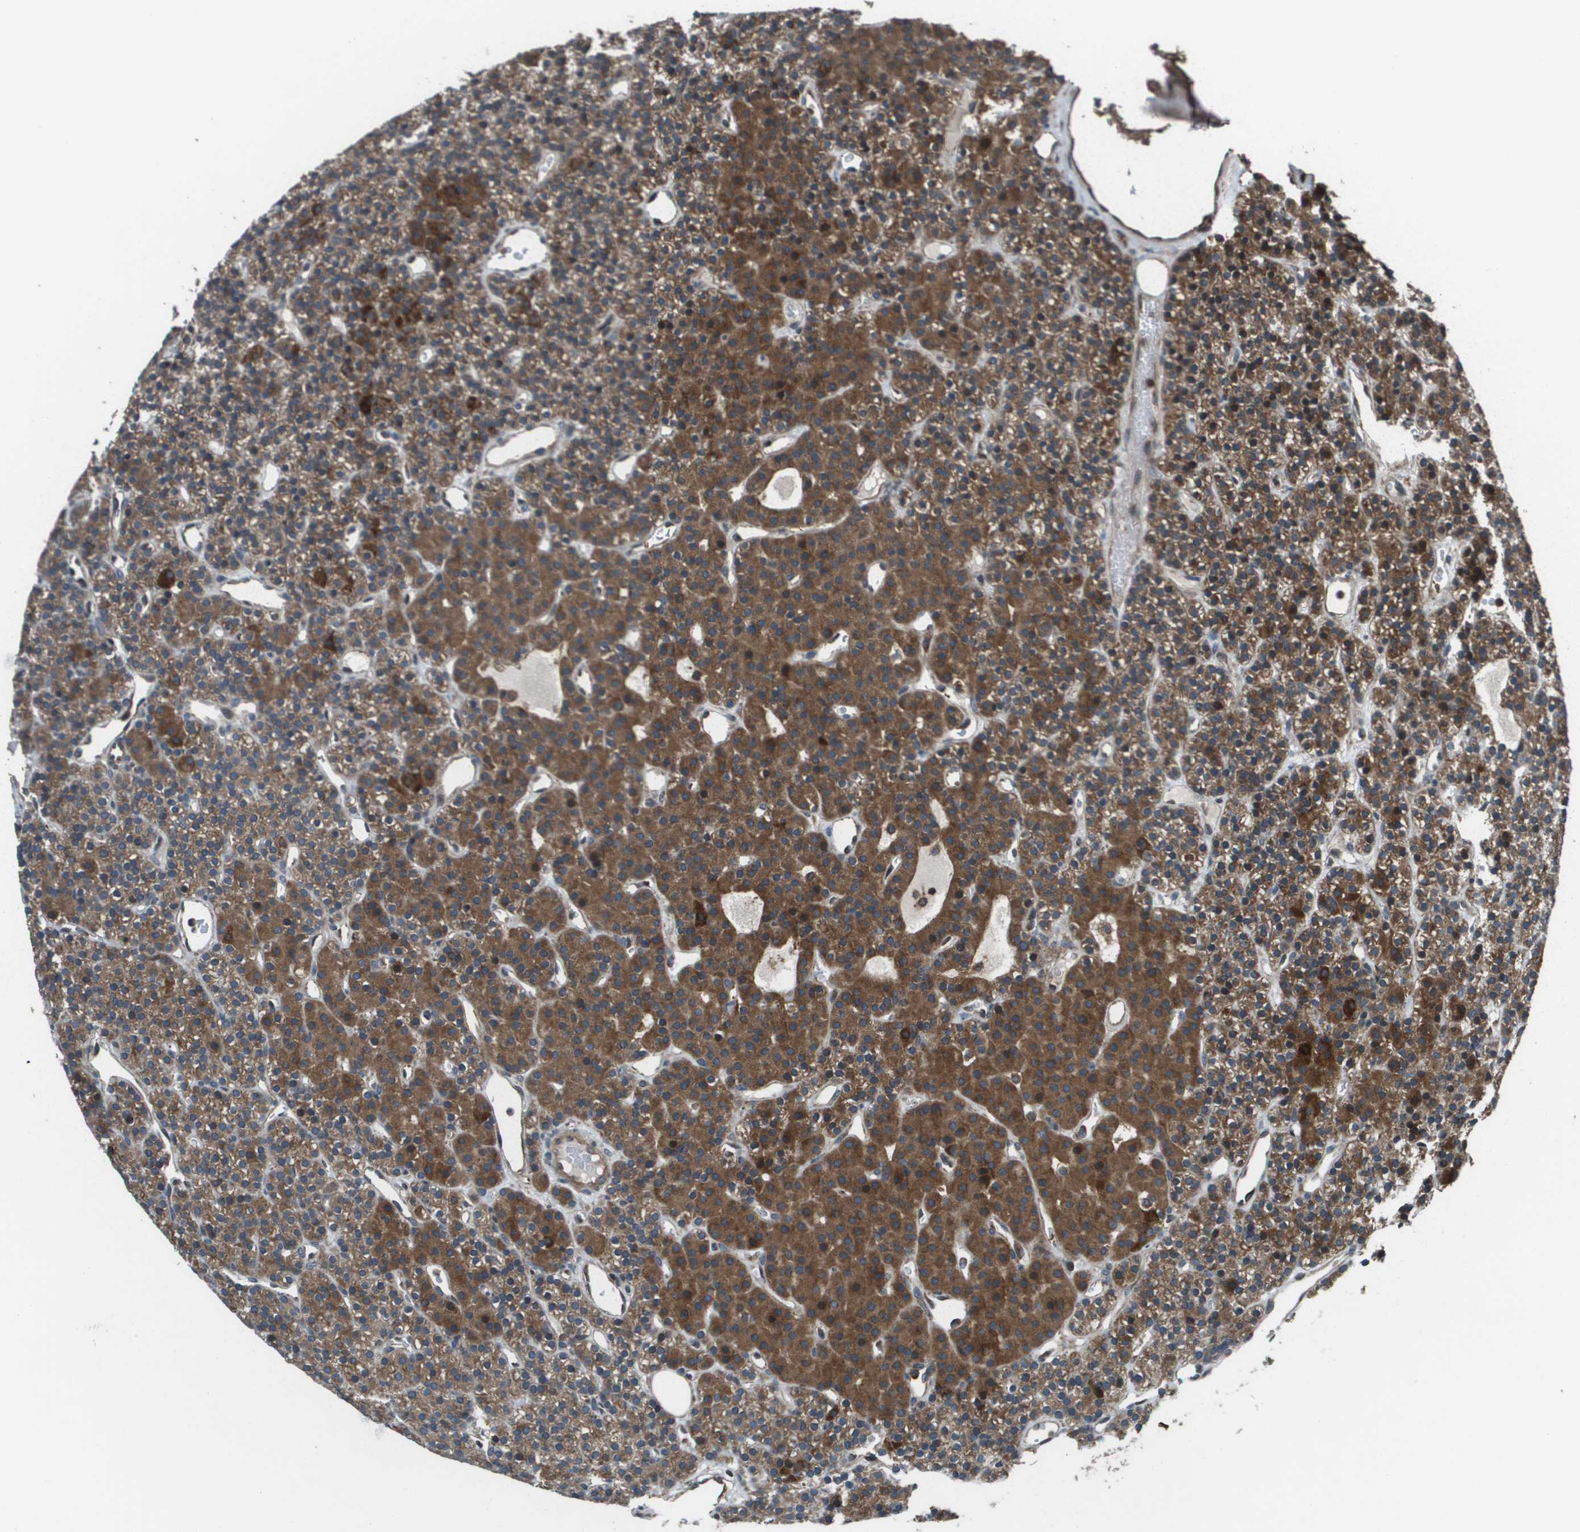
{"staining": {"intensity": "strong", "quantity": ">75%", "location": "cytoplasmic/membranous"}, "tissue": "parathyroid gland", "cell_type": "Glandular cells", "image_type": "normal", "snomed": [{"axis": "morphology", "description": "Normal tissue, NOS"}, {"axis": "morphology", "description": "Hyperplasia, NOS"}, {"axis": "topography", "description": "Parathyroid gland"}], "caption": "DAB (3,3'-diaminobenzidine) immunohistochemical staining of normal parathyroid gland displays strong cytoplasmic/membranous protein staining in approximately >75% of glandular cells. Immunohistochemistry stains the protein of interest in brown and the nuclei are stained blue.", "gene": "PLPBP", "patient": {"sex": "male", "age": 44}}